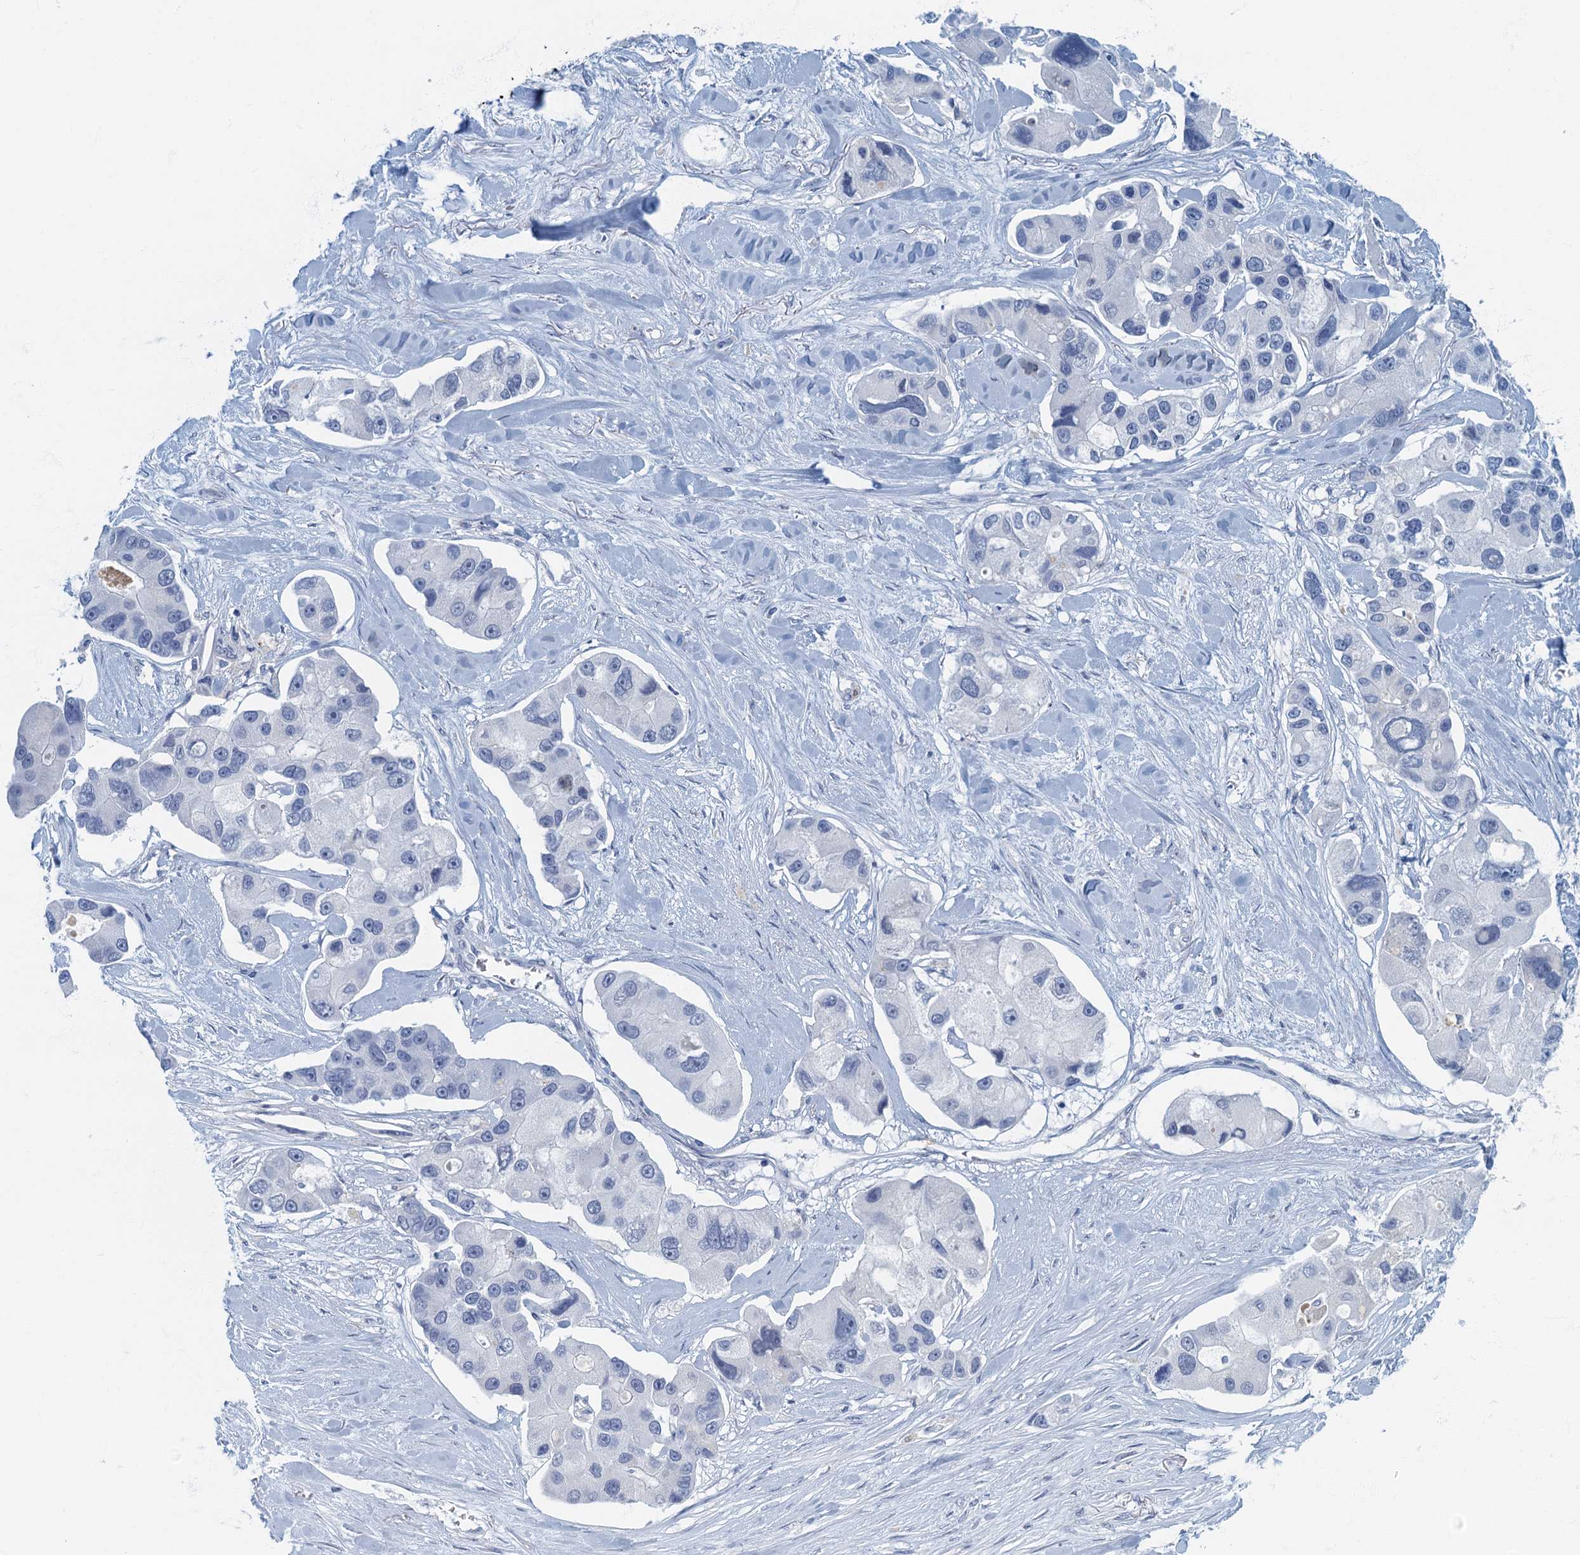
{"staining": {"intensity": "negative", "quantity": "none", "location": "none"}, "tissue": "lung cancer", "cell_type": "Tumor cells", "image_type": "cancer", "snomed": [{"axis": "morphology", "description": "Adenocarcinoma, NOS"}, {"axis": "topography", "description": "Lung"}], "caption": "A micrograph of human lung adenocarcinoma is negative for staining in tumor cells.", "gene": "ANKDD1A", "patient": {"sex": "female", "age": 54}}